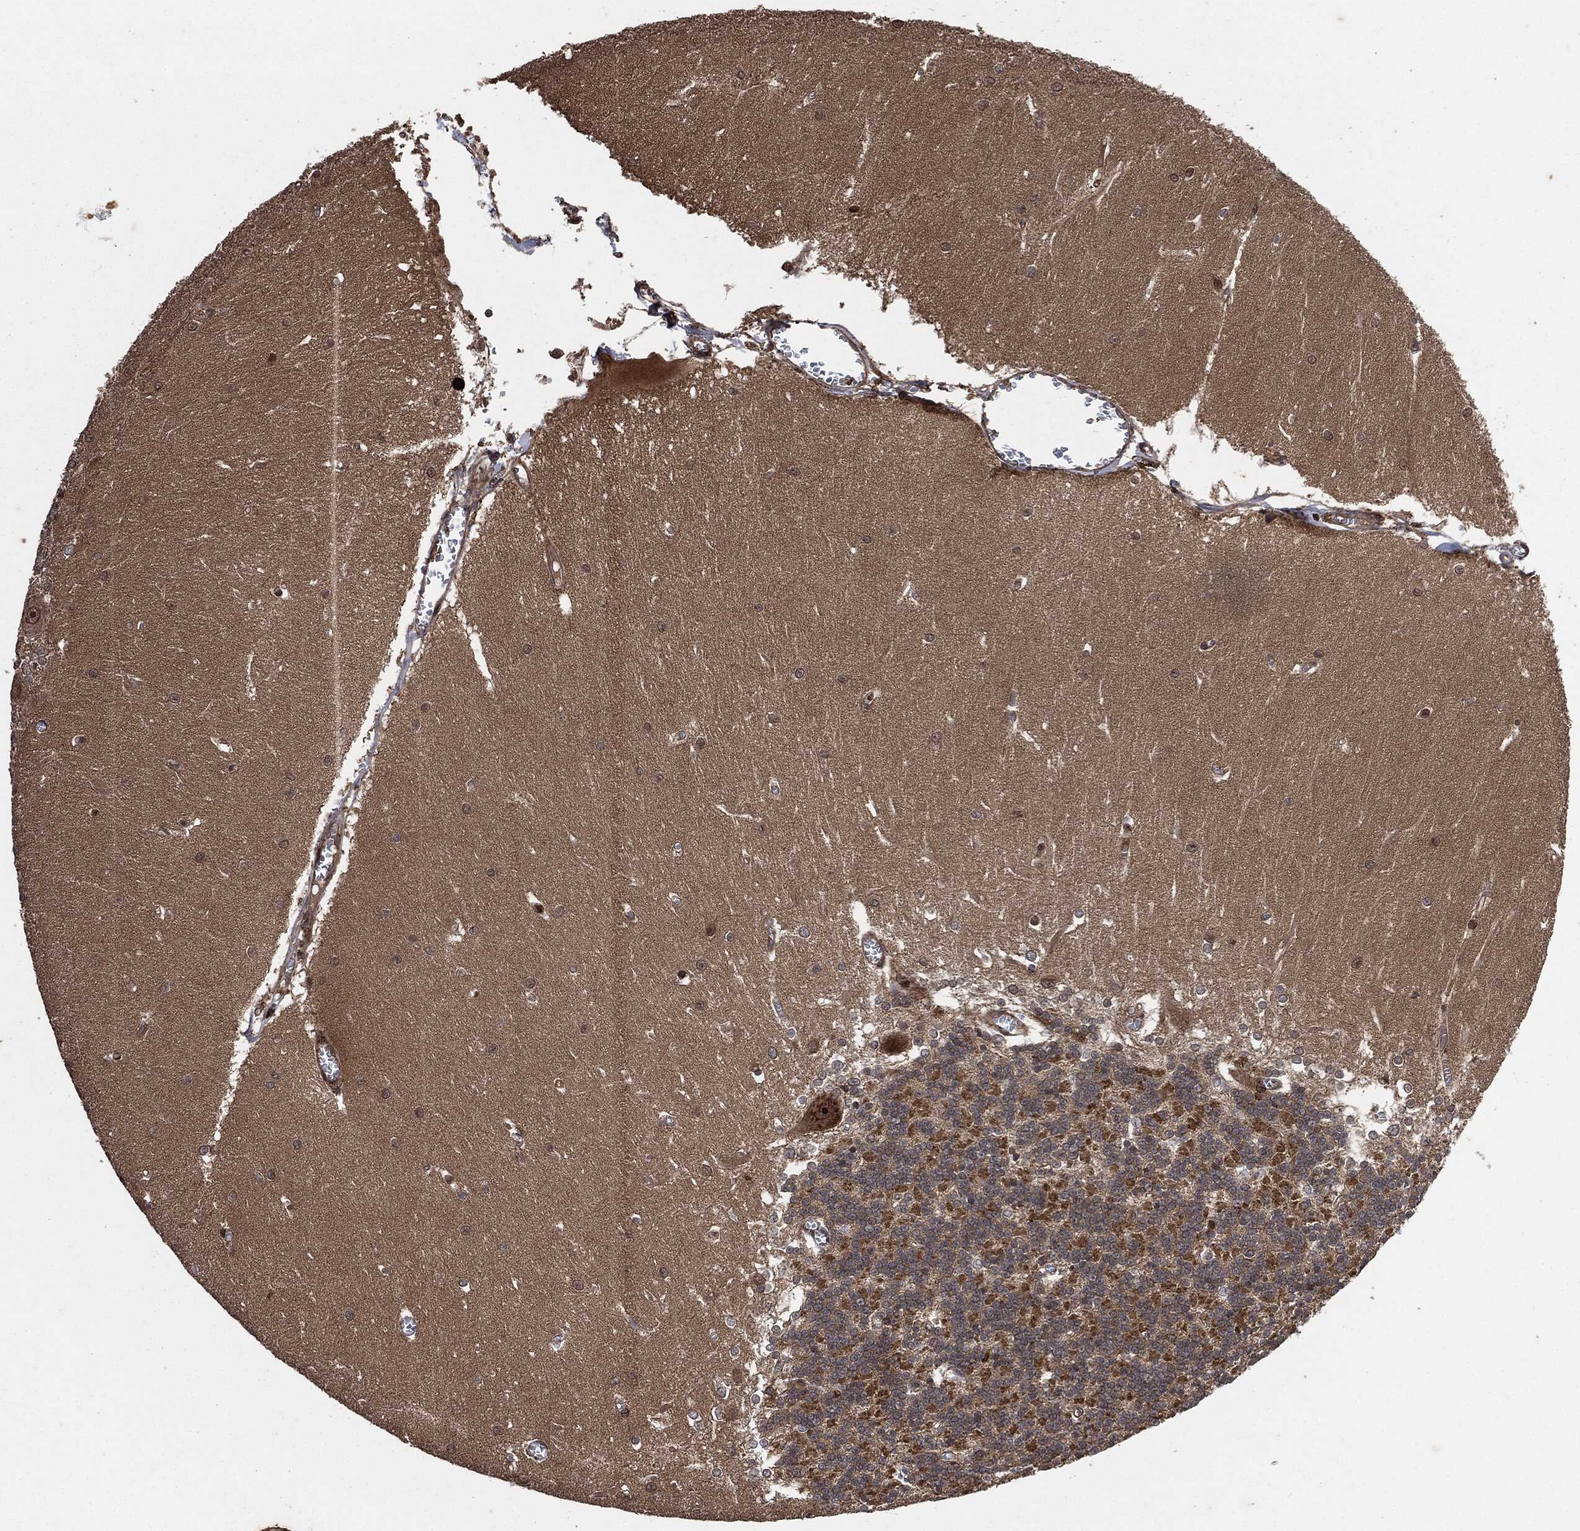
{"staining": {"intensity": "negative", "quantity": "none", "location": "none"}, "tissue": "cerebellum", "cell_type": "Cells in granular layer", "image_type": "normal", "snomed": [{"axis": "morphology", "description": "Normal tissue, NOS"}, {"axis": "topography", "description": "Cerebellum"}], "caption": "Immunohistochemistry (IHC) photomicrograph of normal cerebellum stained for a protein (brown), which displays no staining in cells in granular layer. Brightfield microscopy of immunohistochemistry (IHC) stained with DAB (3,3'-diaminobenzidine) (brown) and hematoxylin (blue), captured at high magnification.", "gene": "IFIT1", "patient": {"sex": "male", "age": 37}}